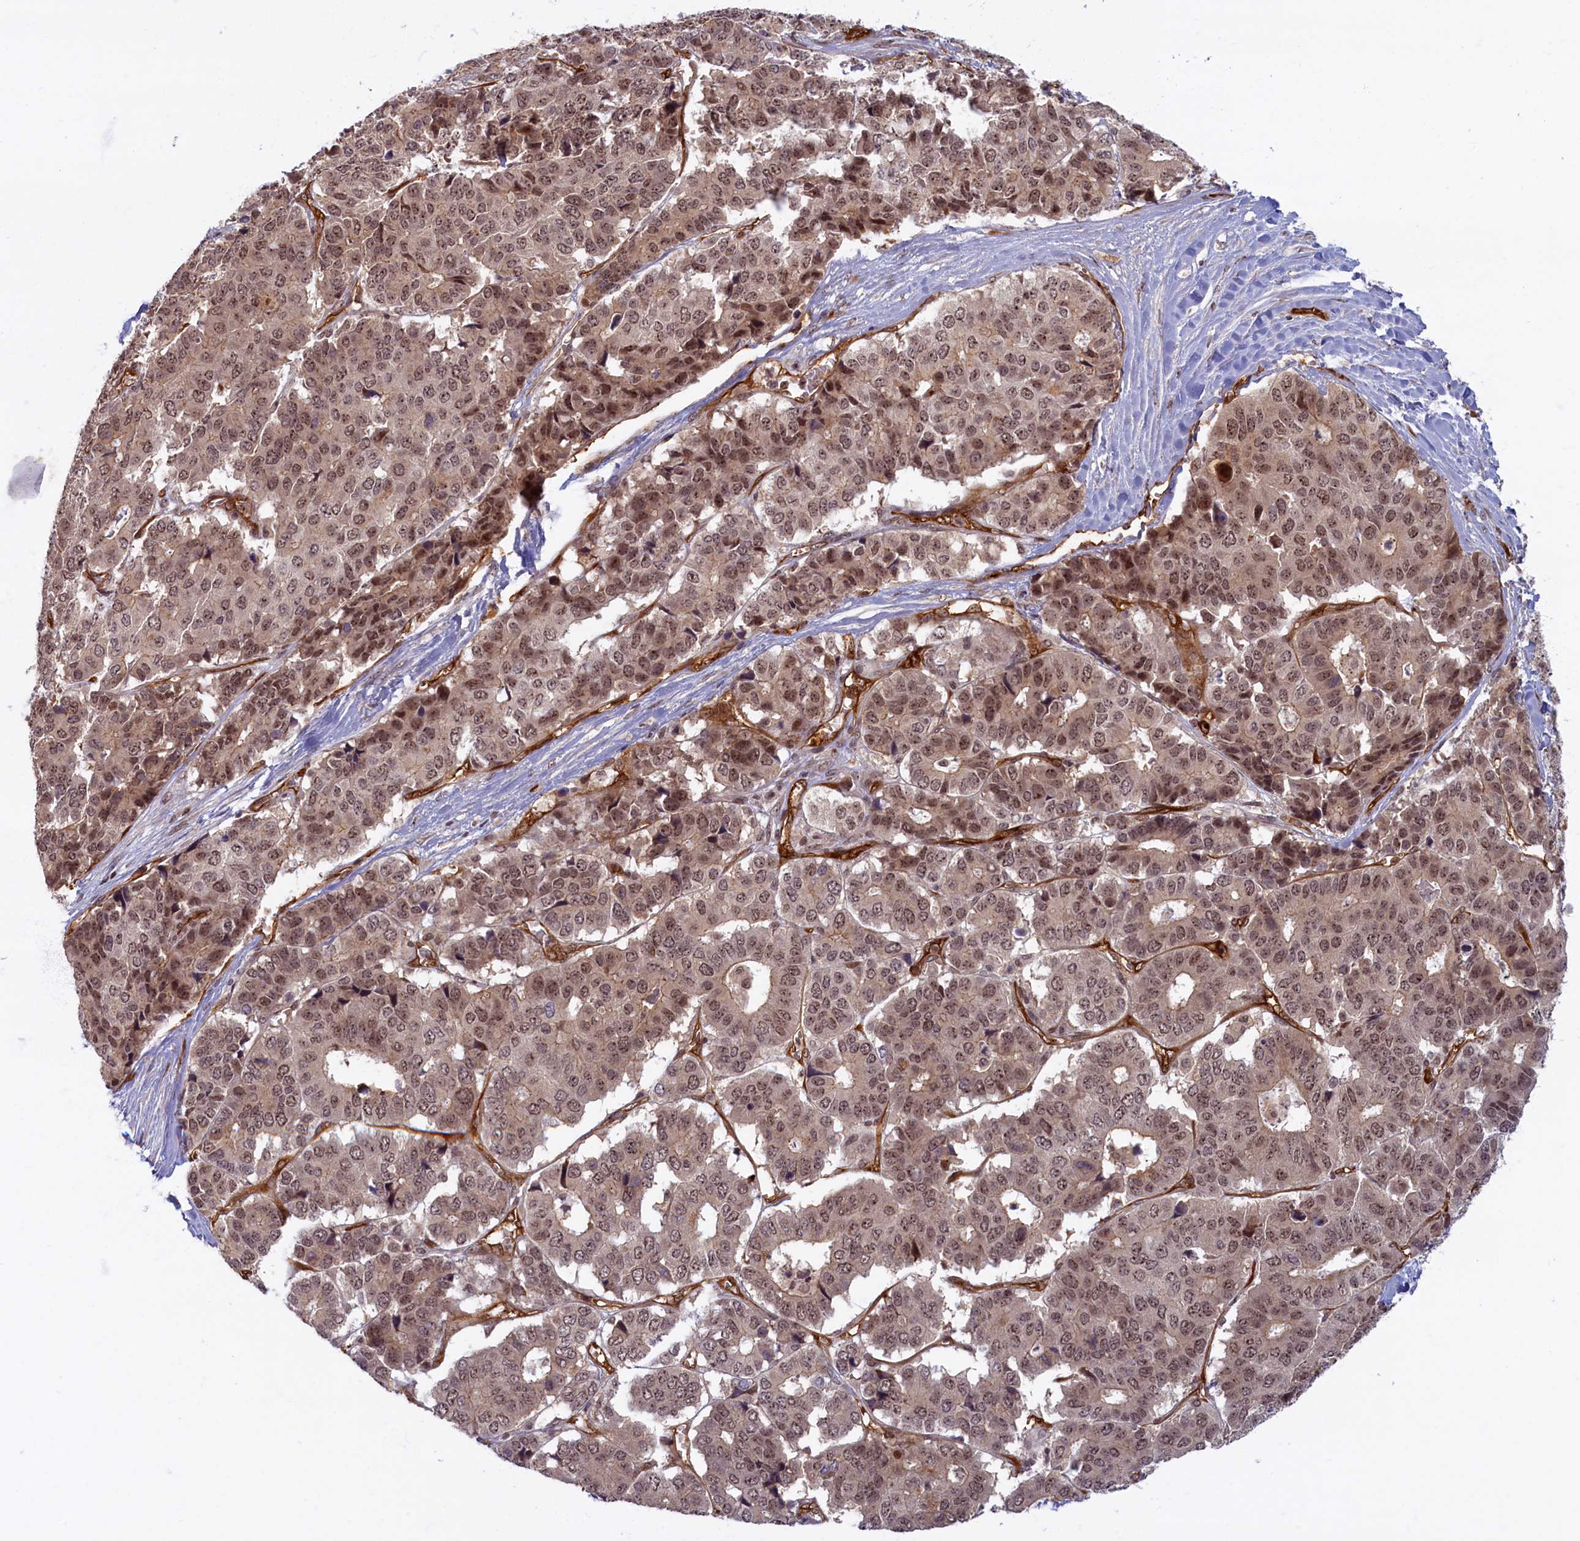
{"staining": {"intensity": "moderate", "quantity": ">75%", "location": "nuclear"}, "tissue": "pancreatic cancer", "cell_type": "Tumor cells", "image_type": "cancer", "snomed": [{"axis": "morphology", "description": "Adenocarcinoma, NOS"}, {"axis": "topography", "description": "Pancreas"}], "caption": "Pancreatic cancer stained with a protein marker displays moderate staining in tumor cells.", "gene": "SNRK", "patient": {"sex": "male", "age": 50}}